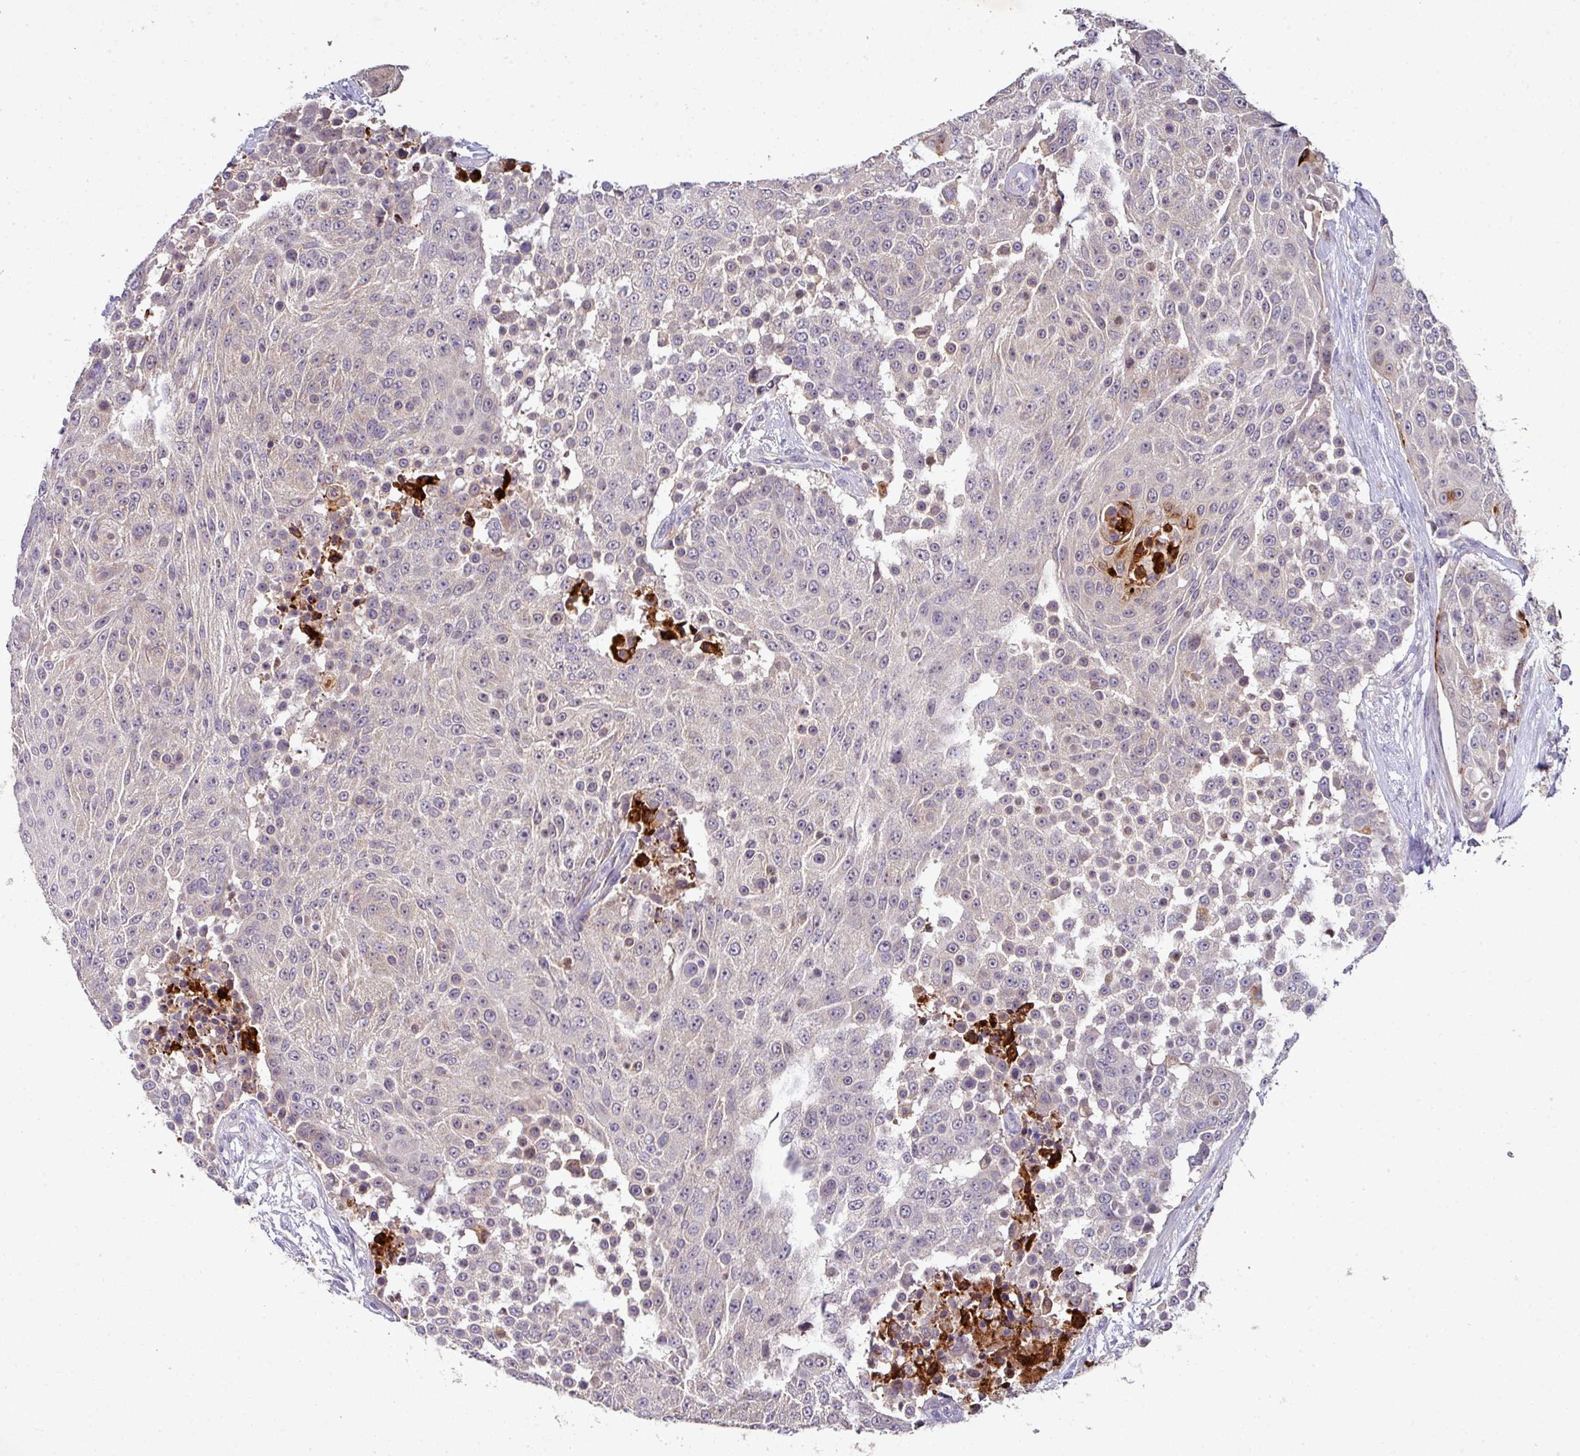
{"staining": {"intensity": "strong", "quantity": "<25%", "location": "cytoplasmic/membranous"}, "tissue": "urothelial cancer", "cell_type": "Tumor cells", "image_type": "cancer", "snomed": [{"axis": "morphology", "description": "Urothelial carcinoma, High grade"}, {"axis": "topography", "description": "Urinary bladder"}], "caption": "The immunohistochemical stain shows strong cytoplasmic/membranous staining in tumor cells of high-grade urothelial carcinoma tissue.", "gene": "AEBP2", "patient": {"sex": "female", "age": 63}}